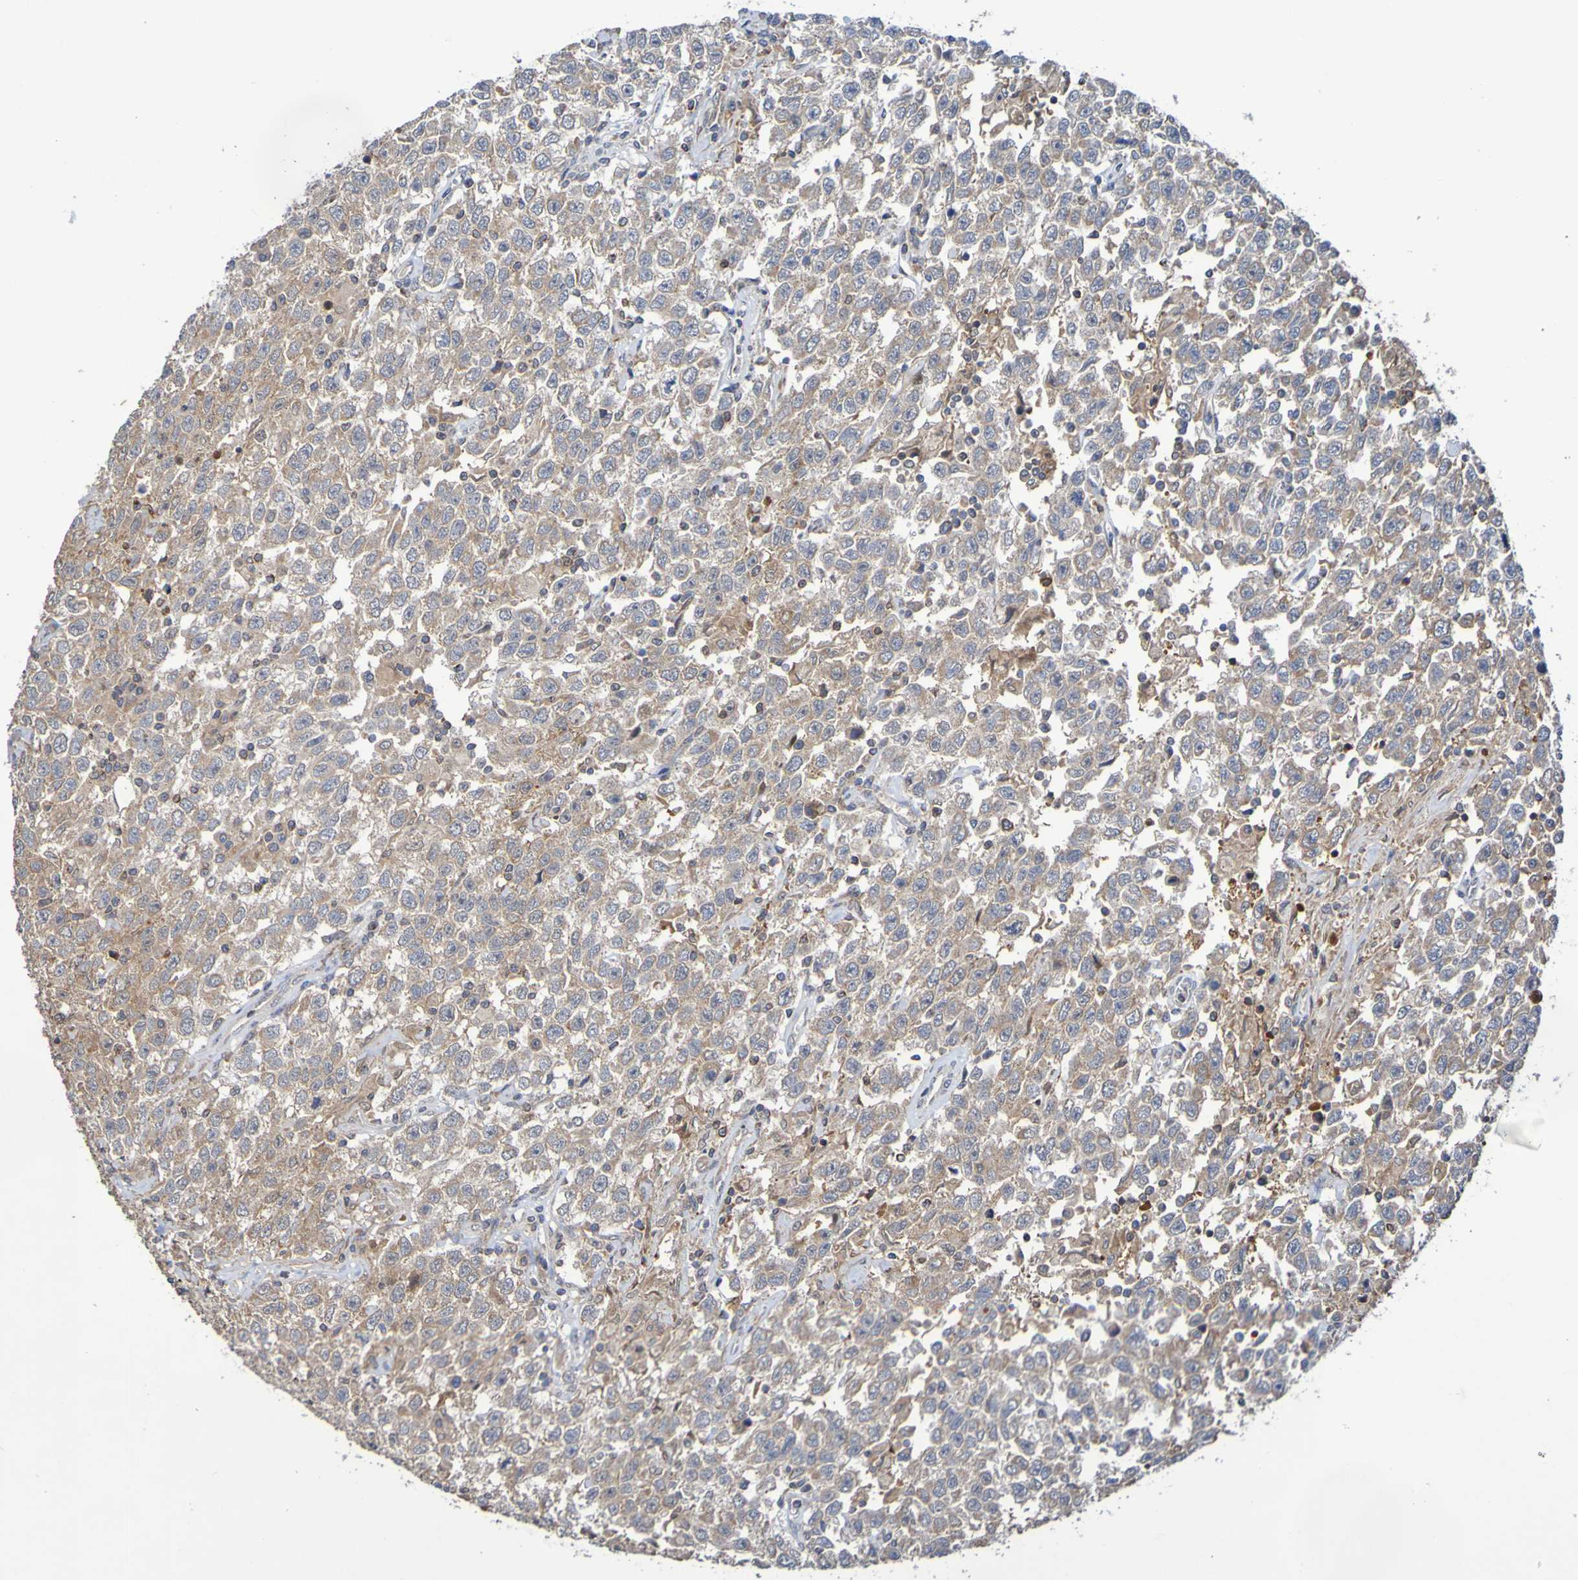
{"staining": {"intensity": "moderate", "quantity": ">75%", "location": "cytoplasmic/membranous"}, "tissue": "testis cancer", "cell_type": "Tumor cells", "image_type": "cancer", "snomed": [{"axis": "morphology", "description": "Seminoma, NOS"}, {"axis": "topography", "description": "Testis"}], "caption": "Immunohistochemical staining of human seminoma (testis) demonstrates moderate cytoplasmic/membranous protein positivity in about >75% of tumor cells.", "gene": "C3orf18", "patient": {"sex": "male", "age": 41}}